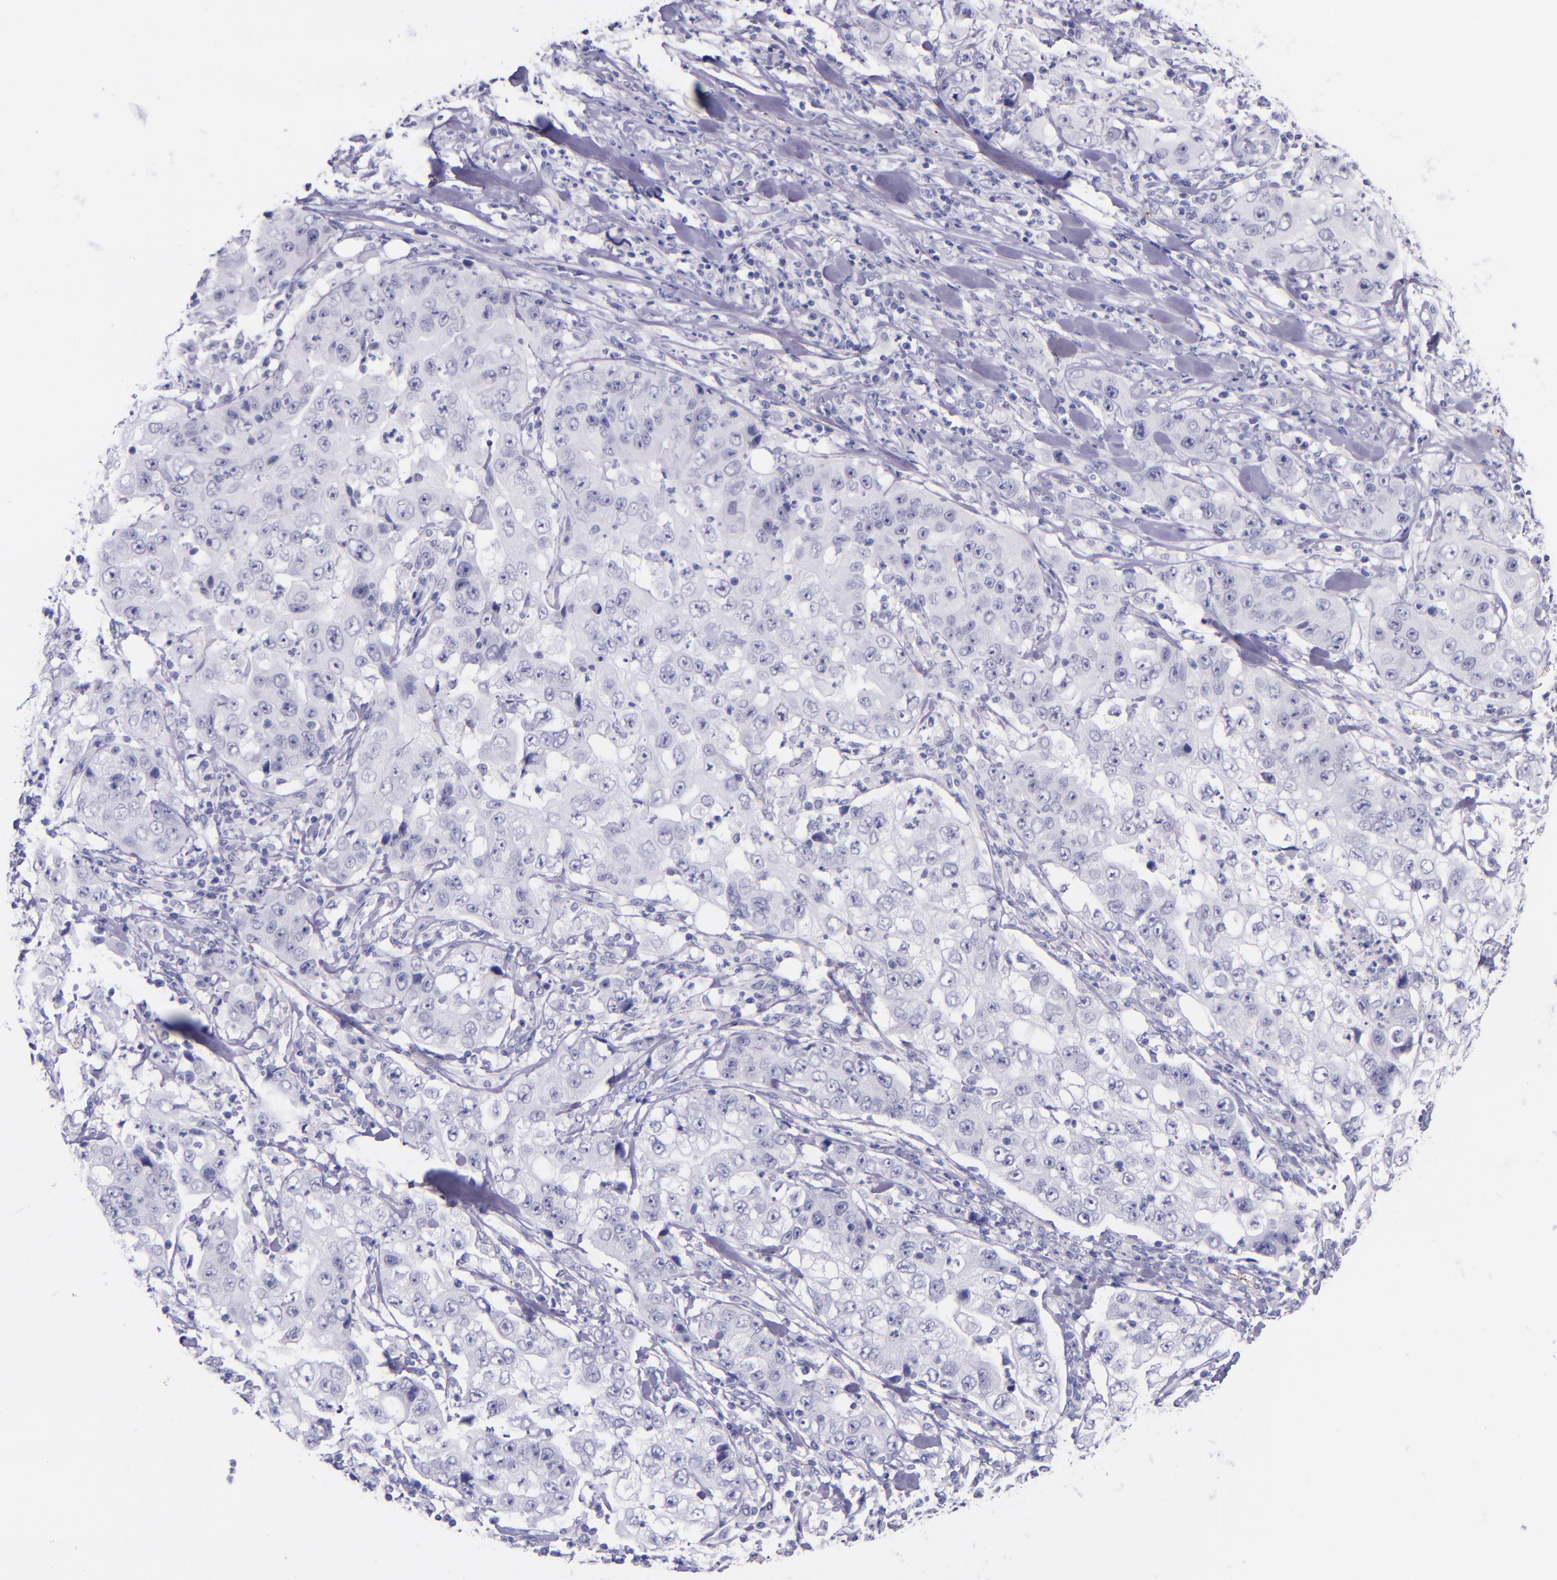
{"staining": {"intensity": "negative", "quantity": "none", "location": "none"}, "tissue": "lung cancer", "cell_type": "Tumor cells", "image_type": "cancer", "snomed": [{"axis": "morphology", "description": "Squamous cell carcinoma, NOS"}, {"axis": "topography", "description": "Lung"}], "caption": "Image shows no protein positivity in tumor cells of squamous cell carcinoma (lung) tissue.", "gene": "SELE", "patient": {"sex": "male", "age": 64}}